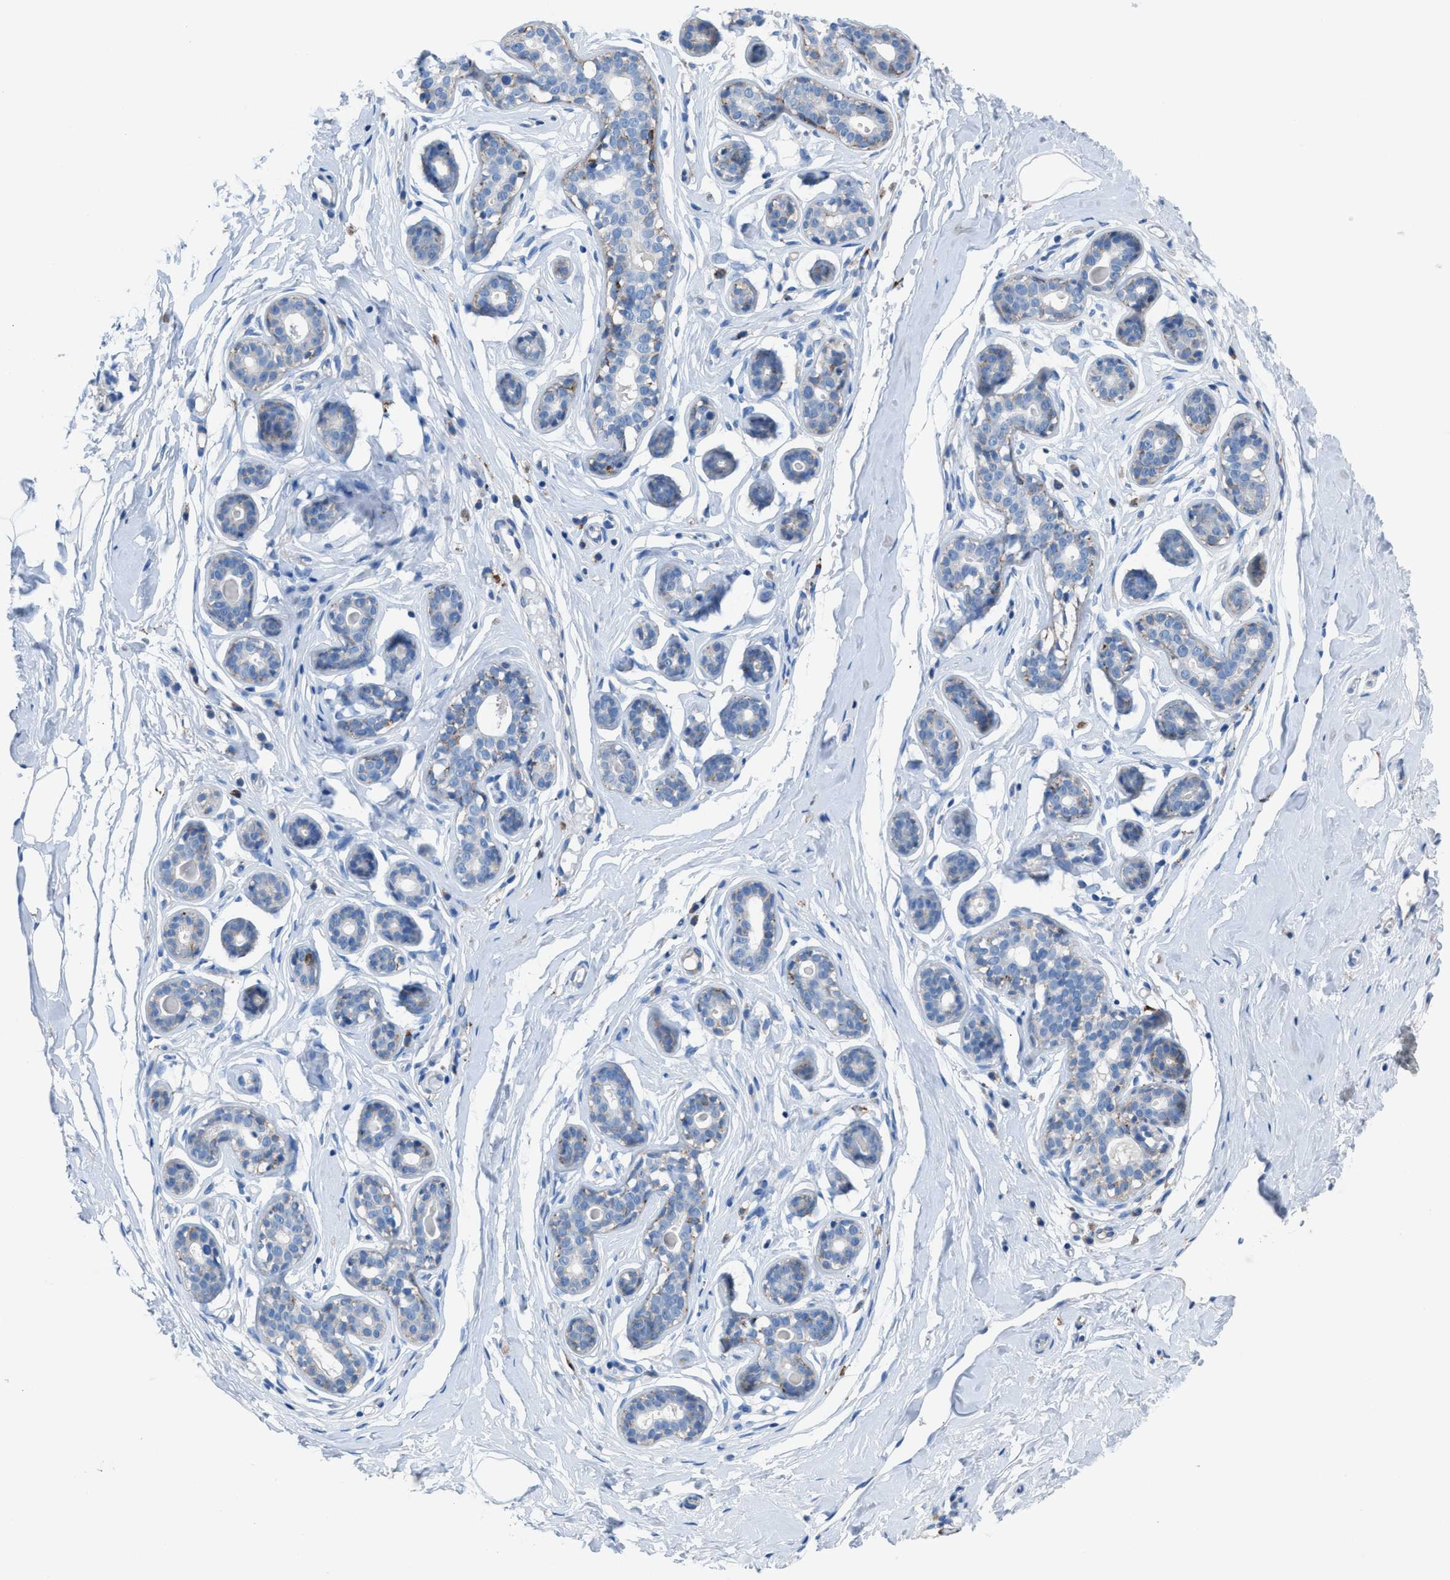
{"staining": {"intensity": "moderate", "quantity": ">75%", "location": "cytoplasmic/membranous"}, "tissue": "breast", "cell_type": "Adipocytes", "image_type": "normal", "snomed": [{"axis": "morphology", "description": "Normal tissue, NOS"}, {"axis": "topography", "description": "Breast"}], "caption": "Breast stained for a protein (brown) exhibits moderate cytoplasmic/membranous positive expression in about >75% of adipocytes.", "gene": "CD1B", "patient": {"sex": "female", "age": 23}}